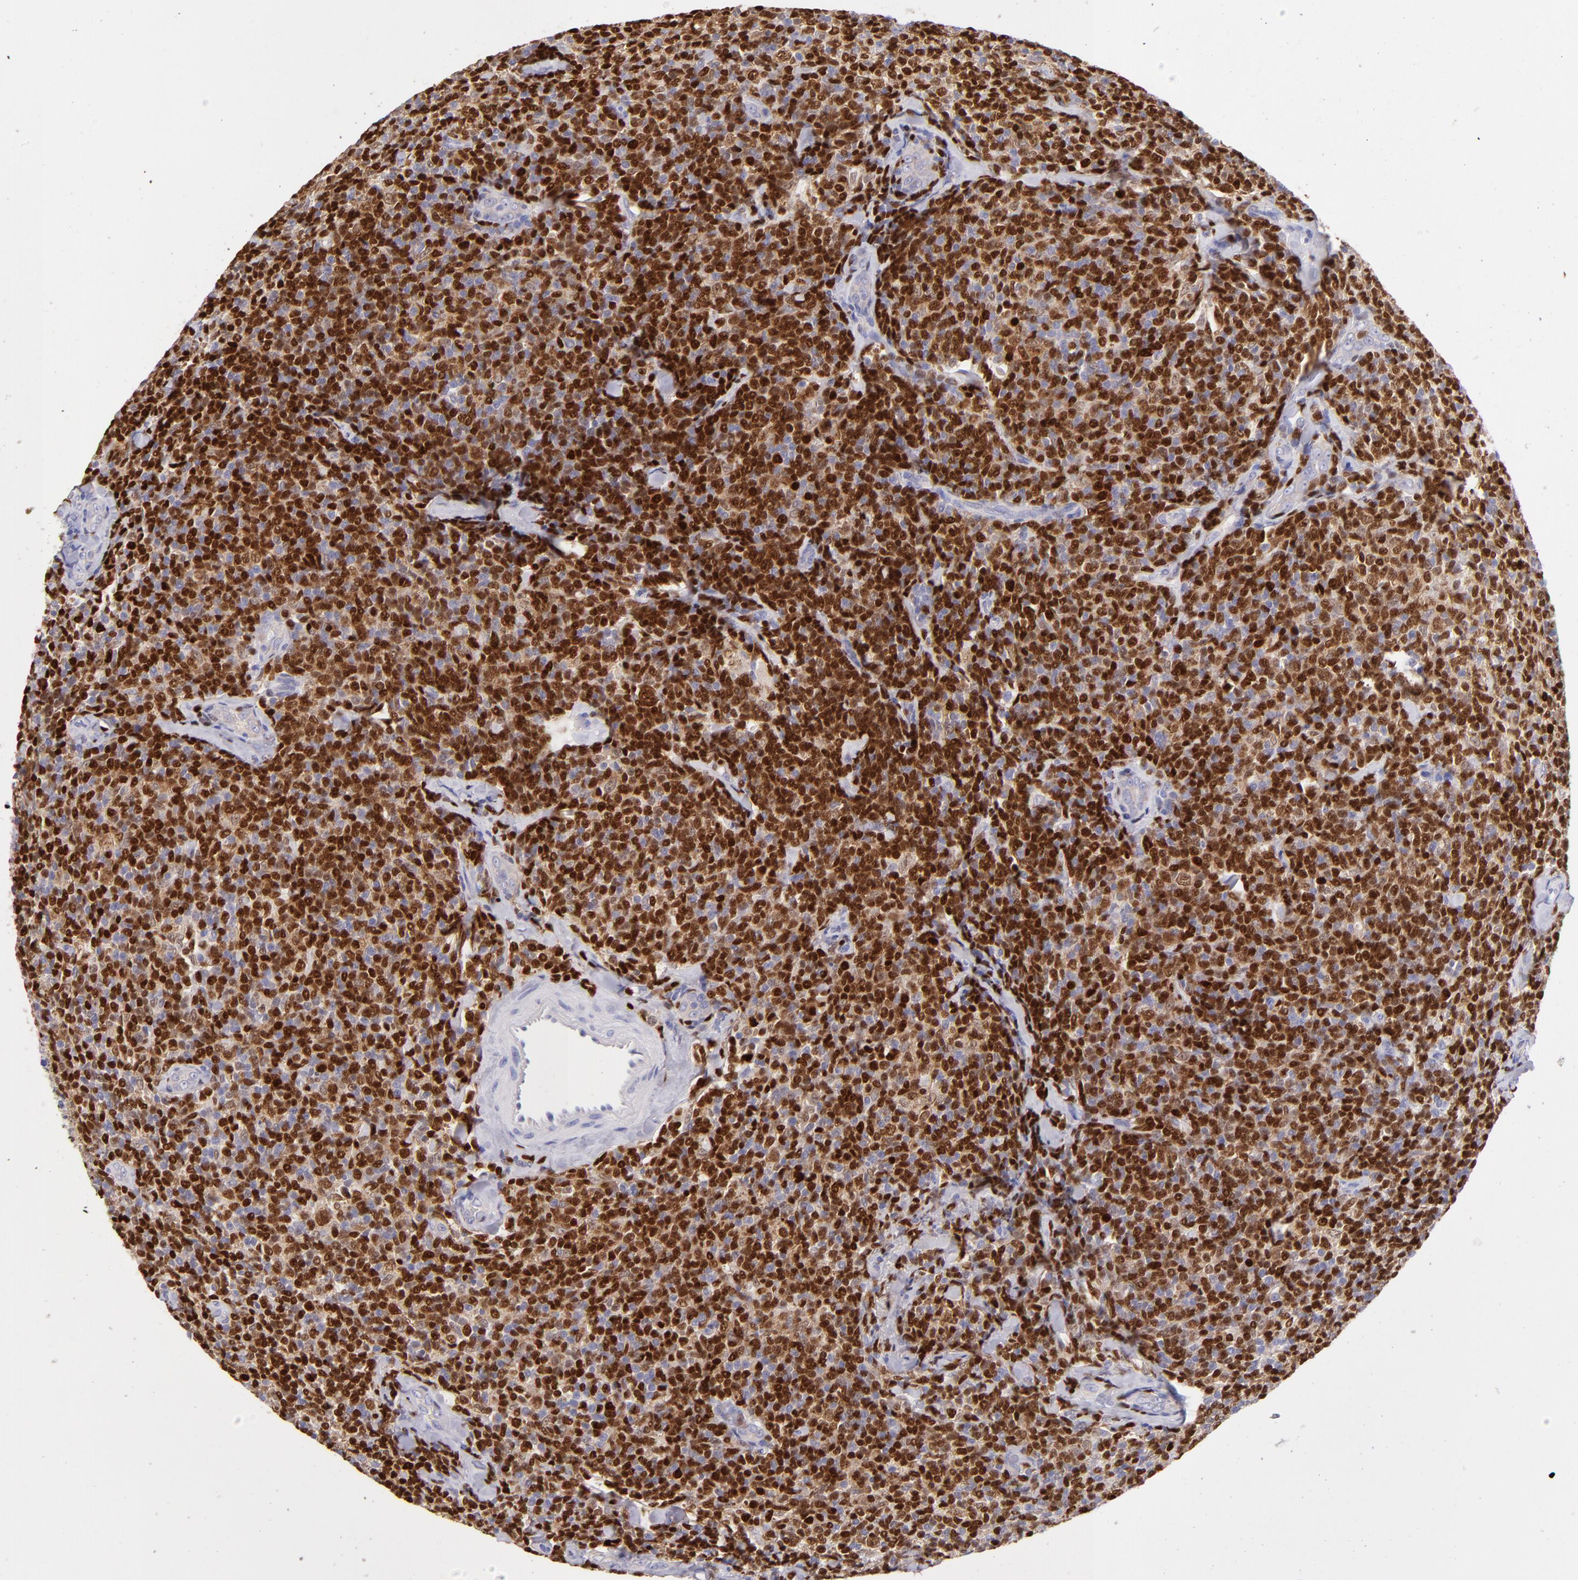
{"staining": {"intensity": "strong", "quantity": ">75%", "location": "cytoplasmic/membranous,nuclear"}, "tissue": "lymphoma", "cell_type": "Tumor cells", "image_type": "cancer", "snomed": [{"axis": "morphology", "description": "Malignant lymphoma, non-Hodgkin's type, Low grade"}, {"axis": "topography", "description": "Lymph node"}], "caption": "High-magnification brightfield microscopy of lymphoma stained with DAB (3,3'-diaminobenzidine) (brown) and counterstained with hematoxylin (blue). tumor cells exhibit strong cytoplasmic/membranous and nuclear staining is appreciated in approximately>75% of cells. (DAB (3,3'-diaminobenzidine) = brown stain, brightfield microscopy at high magnification).", "gene": "IRF8", "patient": {"sex": "female", "age": 56}}